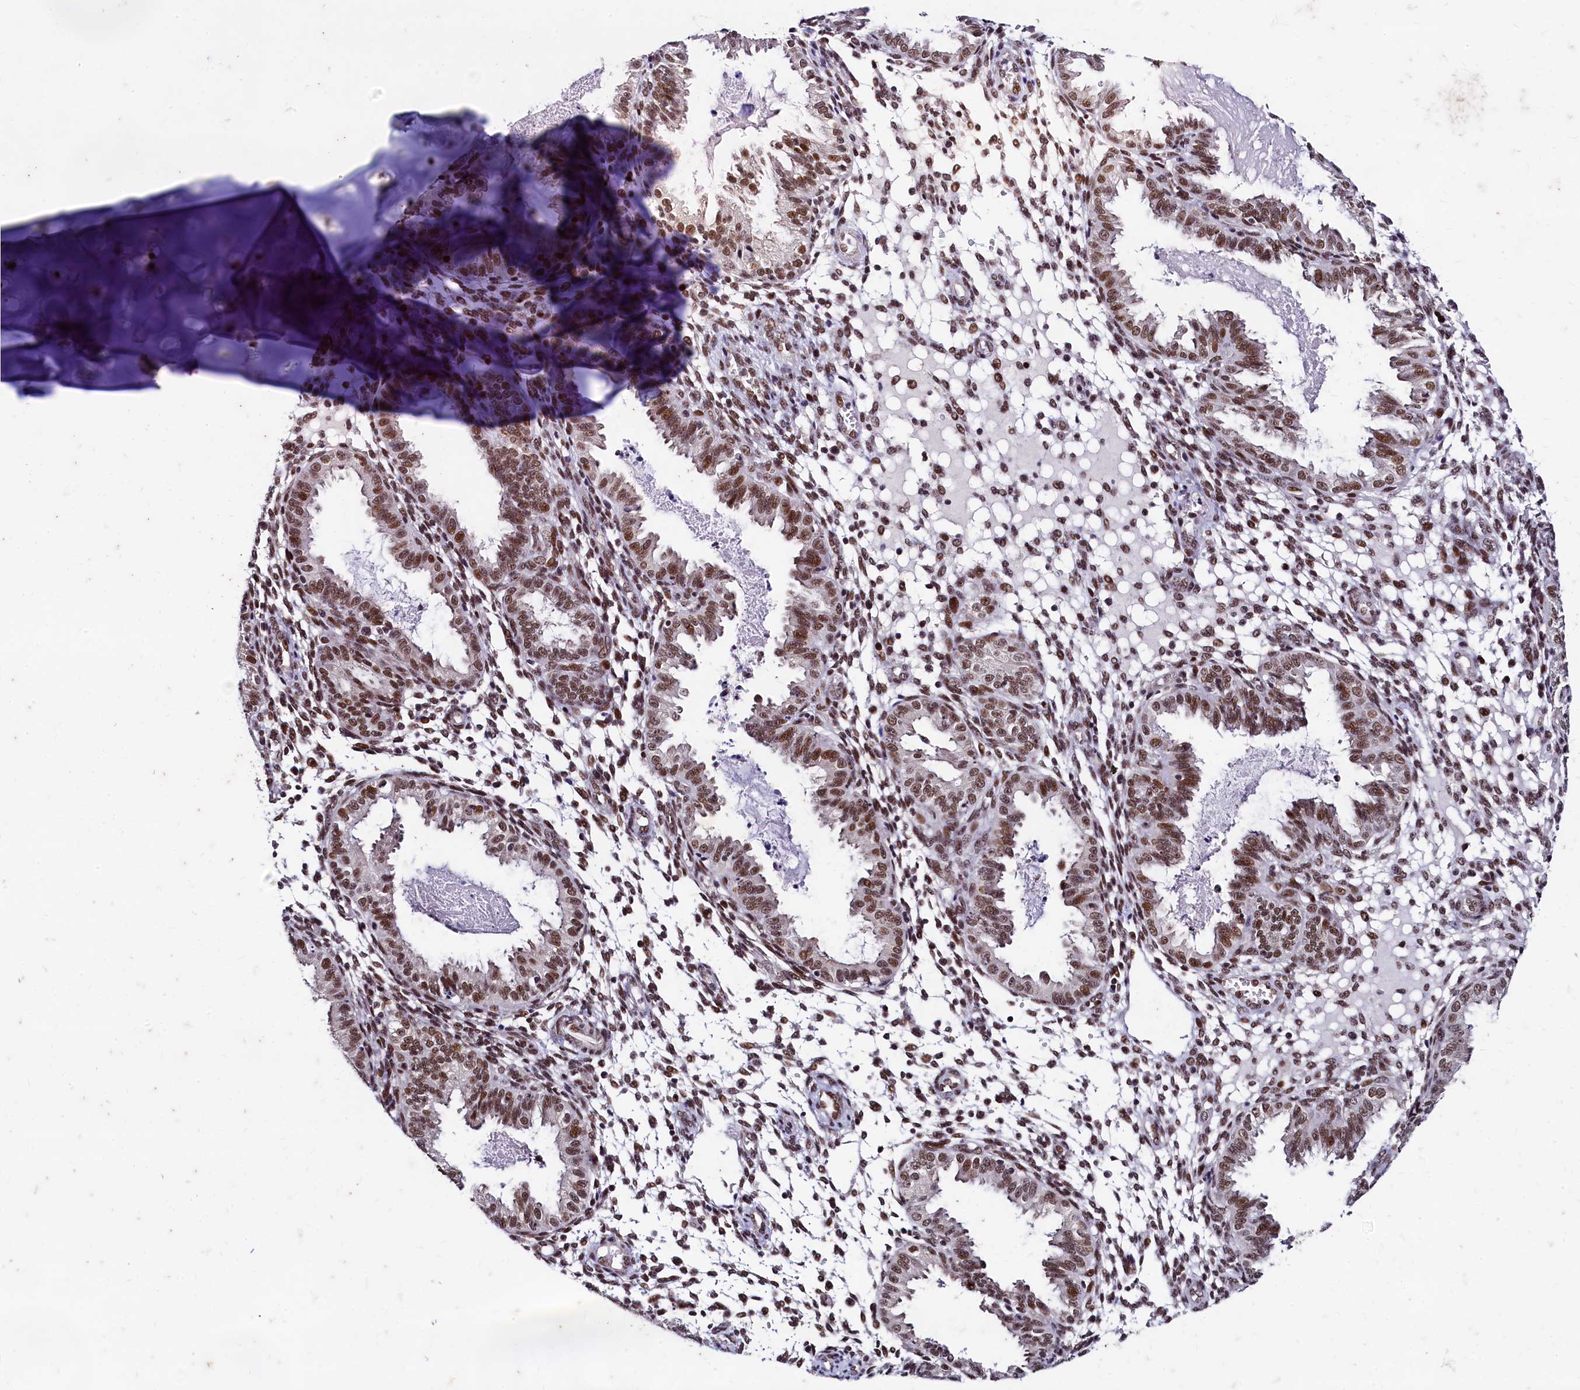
{"staining": {"intensity": "moderate", "quantity": ">75%", "location": "nuclear"}, "tissue": "endometrium", "cell_type": "Cells in endometrial stroma", "image_type": "normal", "snomed": [{"axis": "morphology", "description": "Normal tissue, NOS"}, {"axis": "topography", "description": "Endometrium"}], "caption": "Normal endometrium was stained to show a protein in brown. There is medium levels of moderate nuclear positivity in about >75% of cells in endometrial stroma. (DAB (3,3'-diaminobenzidine) = brown stain, brightfield microscopy at high magnification).", "gene": "CPSF7", "patient": {"sex": "female", "age": 33}}